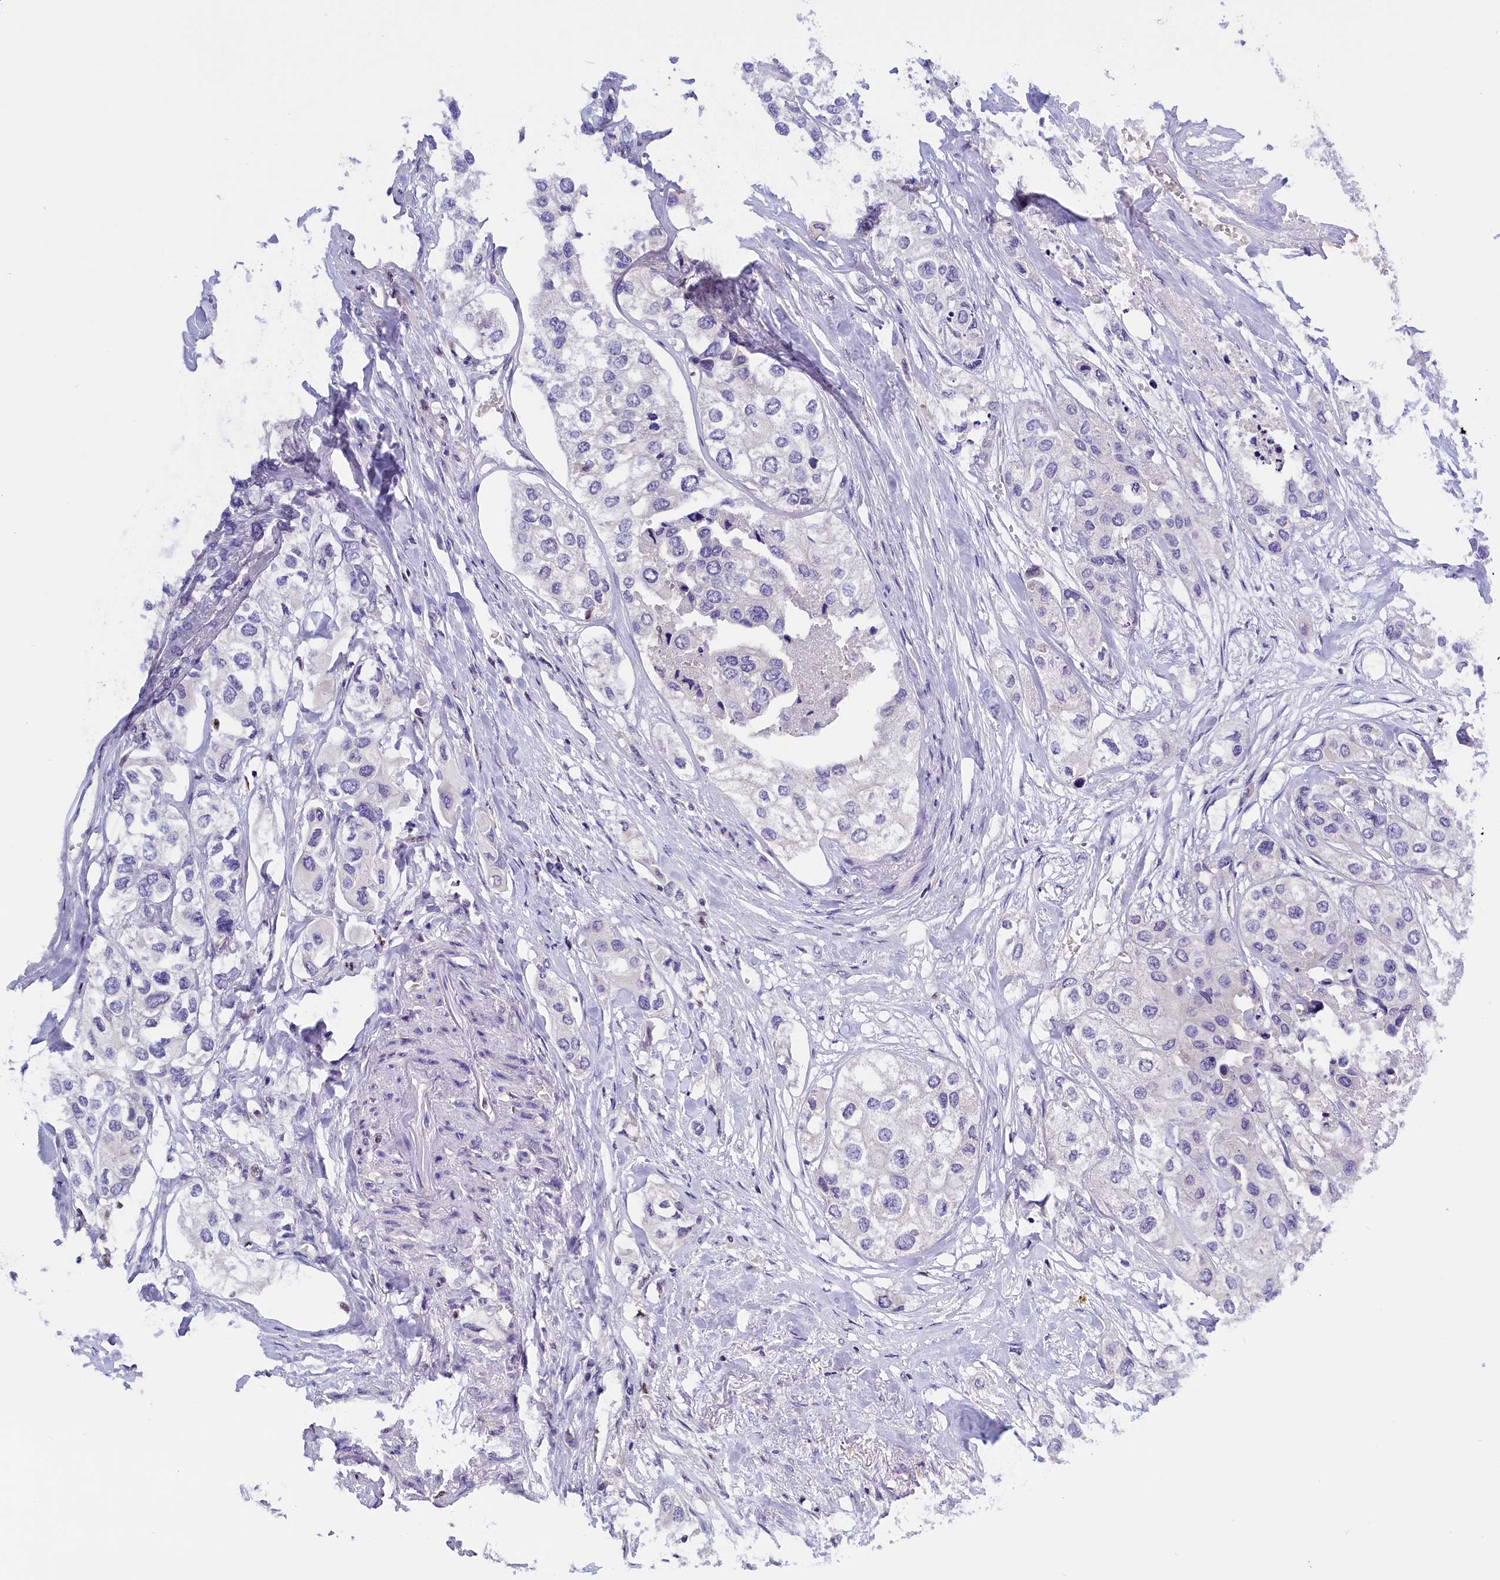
{"staining": {"intensity": "negative", "quantity": "none", "location": "none"}, "tissue": "urothelial cancer", "cell_type": "Tumor cells", "image_type": "cancer", "snomed": [{"axis": "morphology", "description": "Urothelial carcinoma, High grade"}, {"axis": "topography", "description": "Urinary bladder"}], "caption": "Tumor cells are negative for protein expression in human urothelial cancer.", "gene": "BTBD9", "patient": {"sex": "male", "age": 64}}